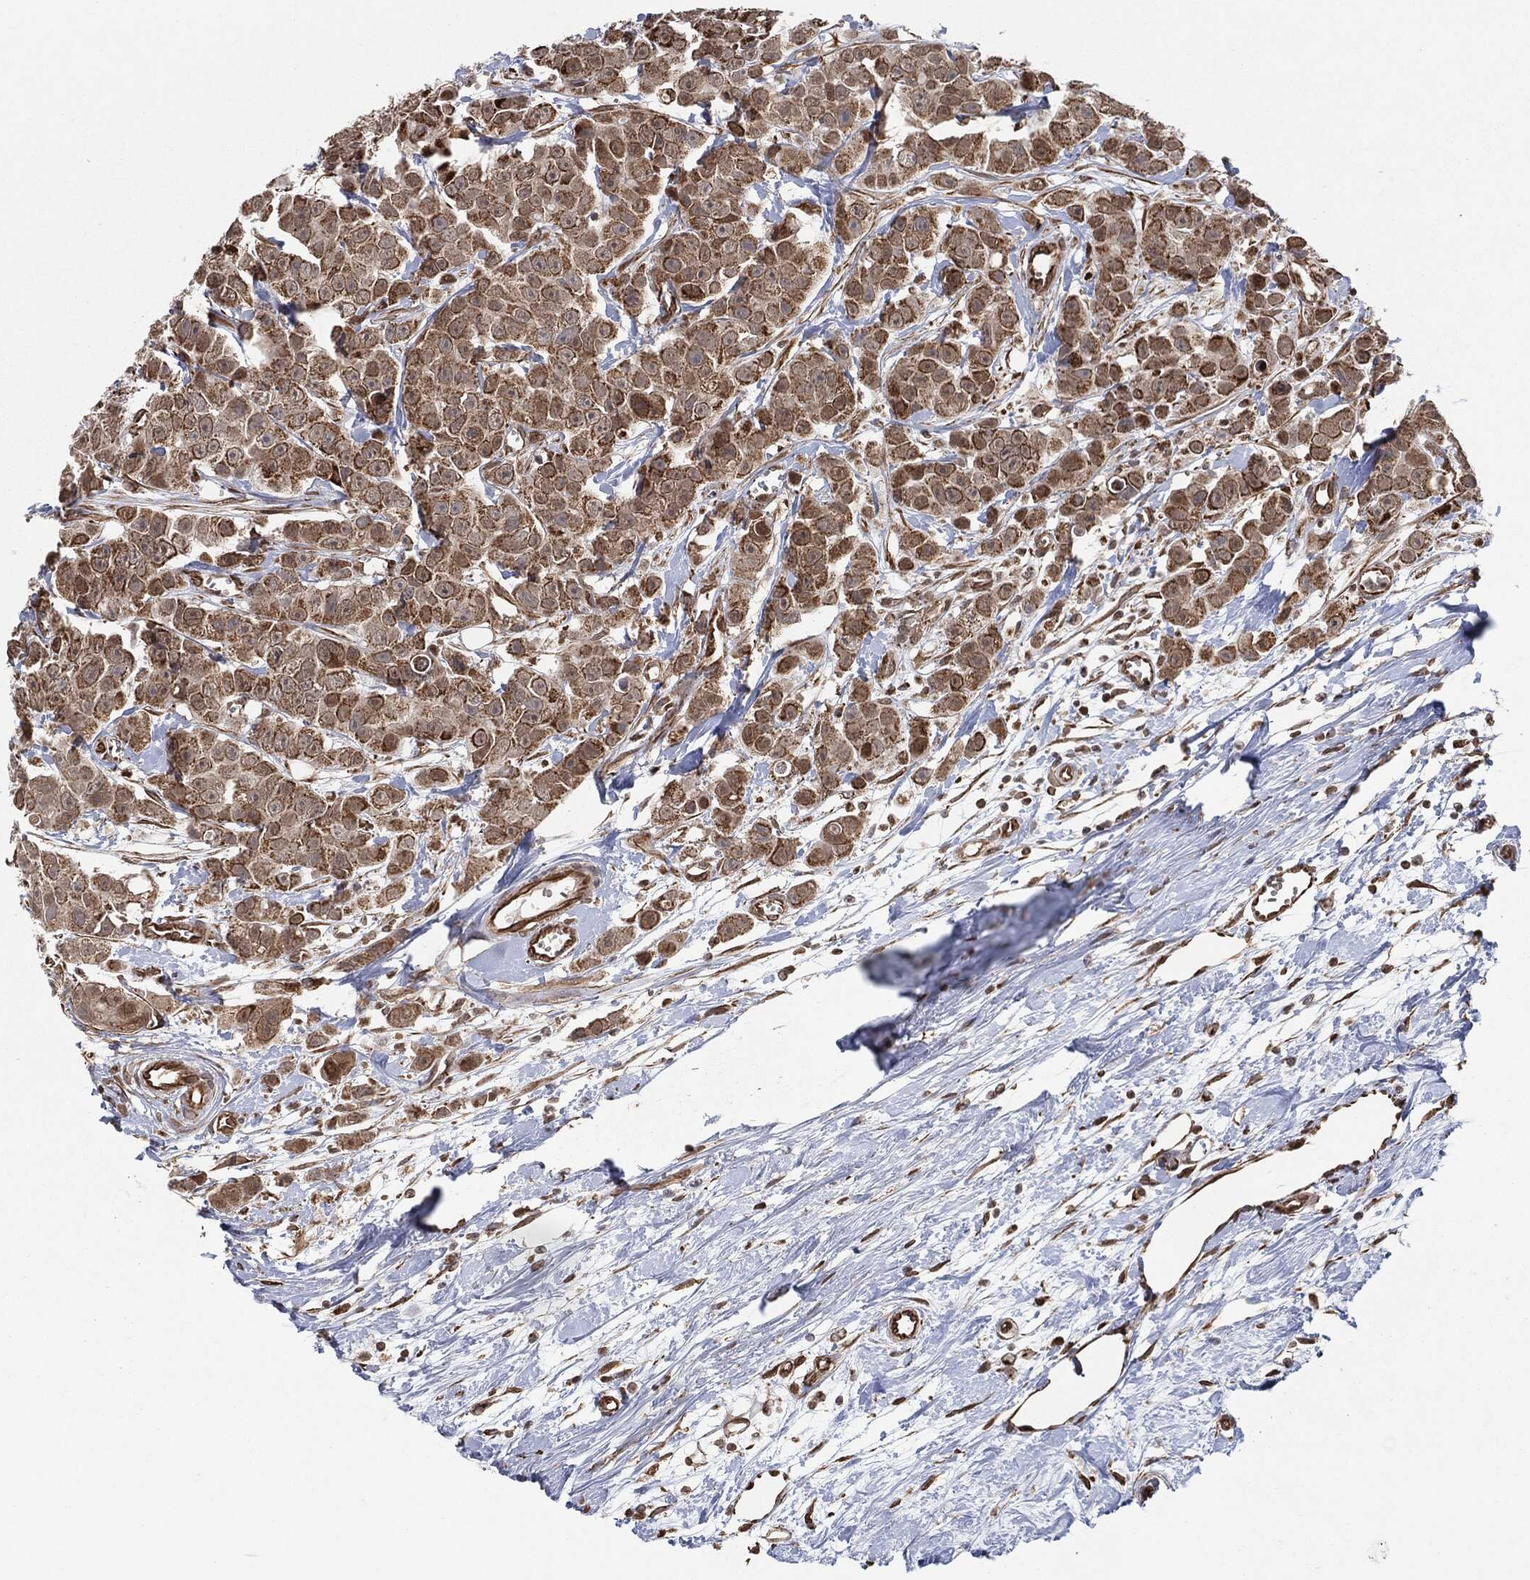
{"staining": {"intensity": "moderate", "quantity": "25%-75%", "location": "cytoplasmic/membranous"}, "tissue": "breast cancer", "cell_type": "Tumor cells", "image_type": "cancer", "snomed": [{"axis": "morphology", "description": "Duct carcinoma"}, {"axis": "topography", "description": "Breast"}], "caption": "Intraductal carcinoma (breast) was stained to show a protein in brown. There is medium levels of moderate cytoplasmic/membranous expression in about 25%-75% of tumor cells. (brown staining indicates protein expression, while blue staining denotes nuclei).", "gene": "TP53RK", "patient": {"sex": "female", "age": 35}}